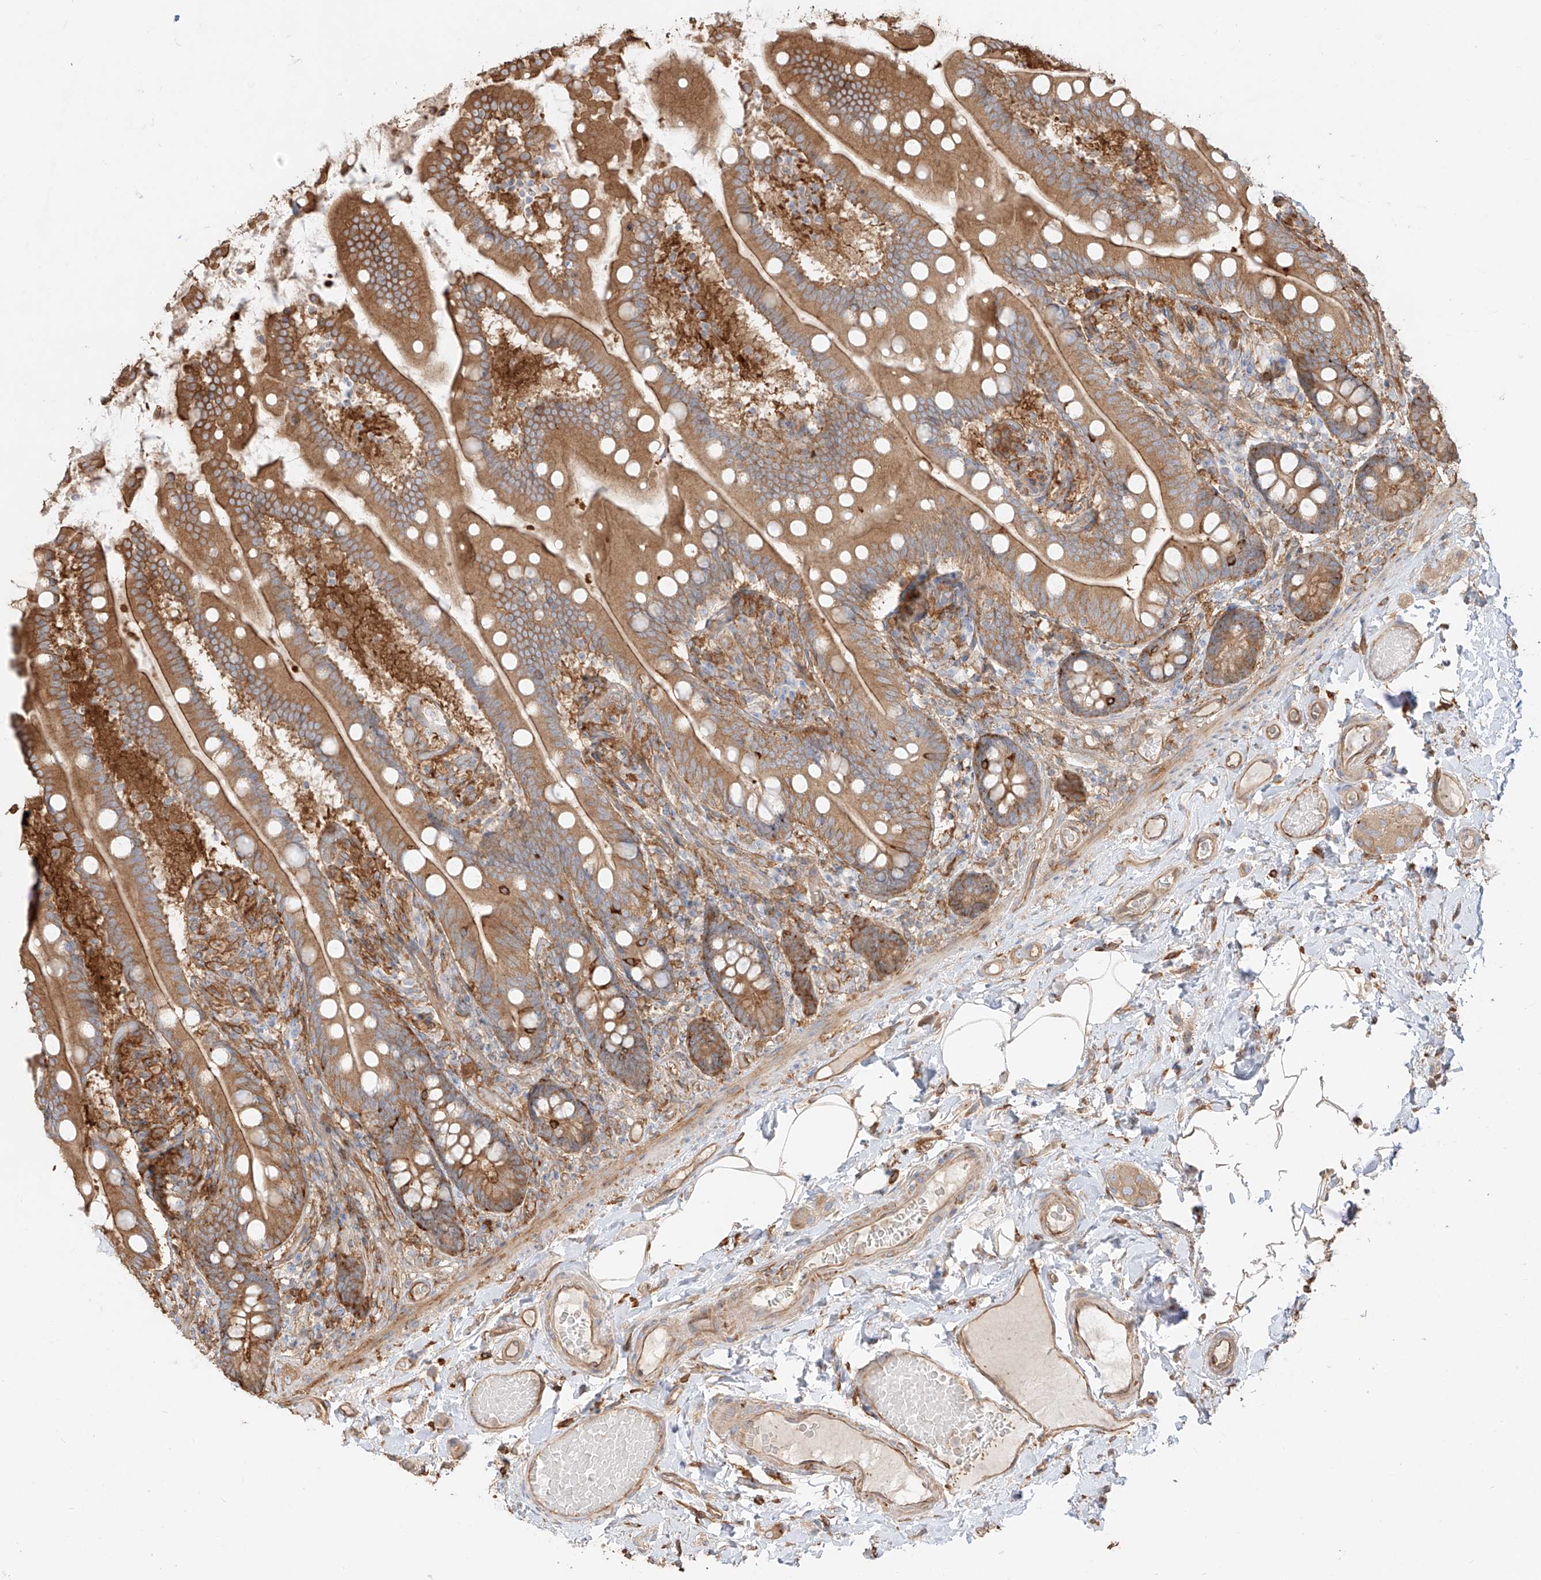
{"staining": {"intensity": "moderate", "quantity": ">75%", "location": "cytoplasmic/membranous"}, "tissue": "small intestine", "cell_type": "Glandular cells", "image_type": "normal", "snomed": [{"axis": "morphology", "description": "Normal tissue, NOS"}, {"axis": "topography", "description": "Small intestine"}], "caption": "A medium amount of moderate cytoplasmic/membranous staining is identified in about >75% of glandular cells in unremarkable small intestine.", "gene": "SNX9", "patient": {"sex": "female", "age": 64}}